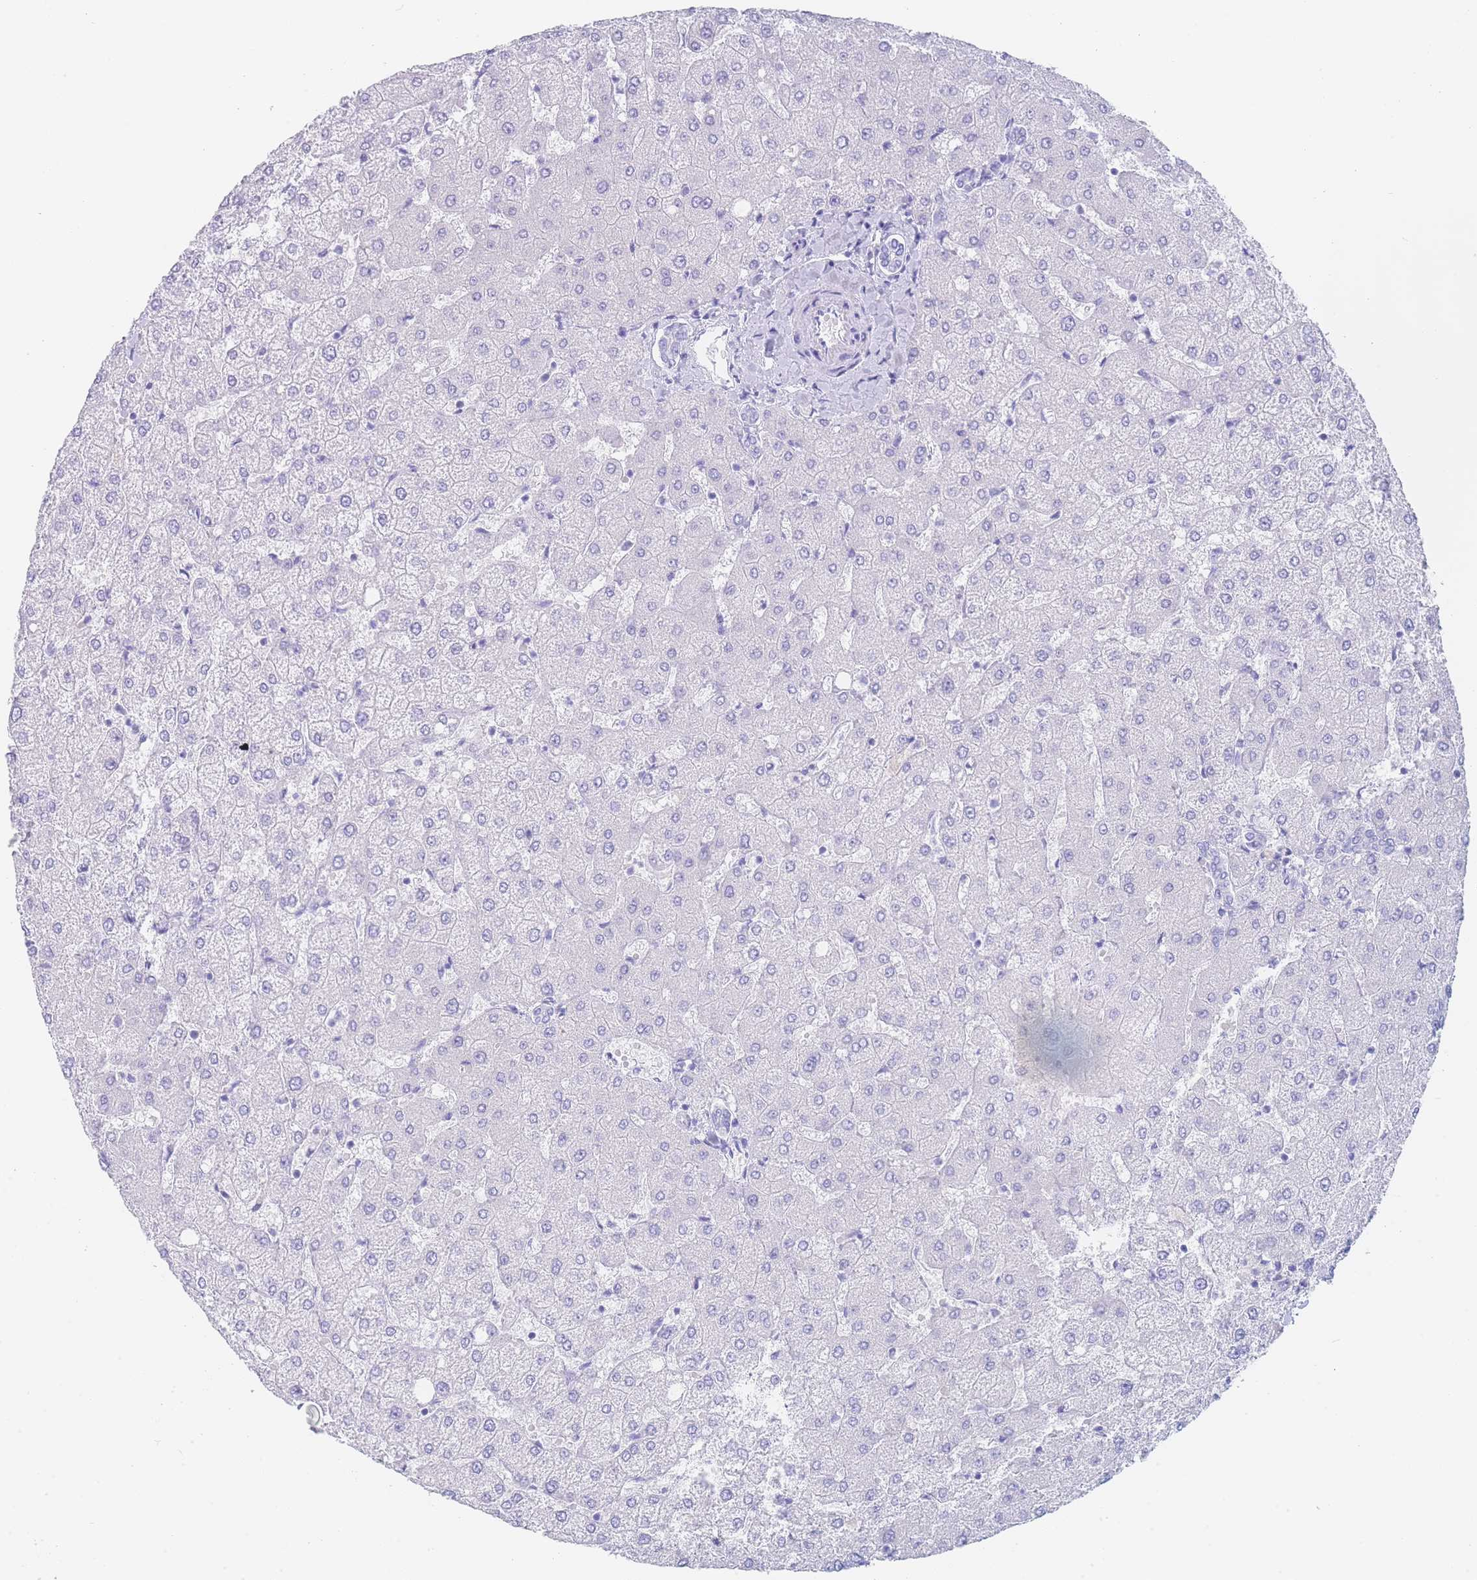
{"staining": {"intensity": "negative", "quantity": "none", "location": "none"}, "tissue": "liver", "cell_type": "Cholangiocytes", "image_type": "normal", "snomed": [{"axis": "morphology", "description": "Normal tissue, NOS"}, {"axis": "topography", "description": "Liver"}], "caption": "Human liver stained for a protein using immunohistochemistry displays no expression in cholangiocytes.", "gene": "LZTFL1", "patient": {"sex": "female", "age": 54}}